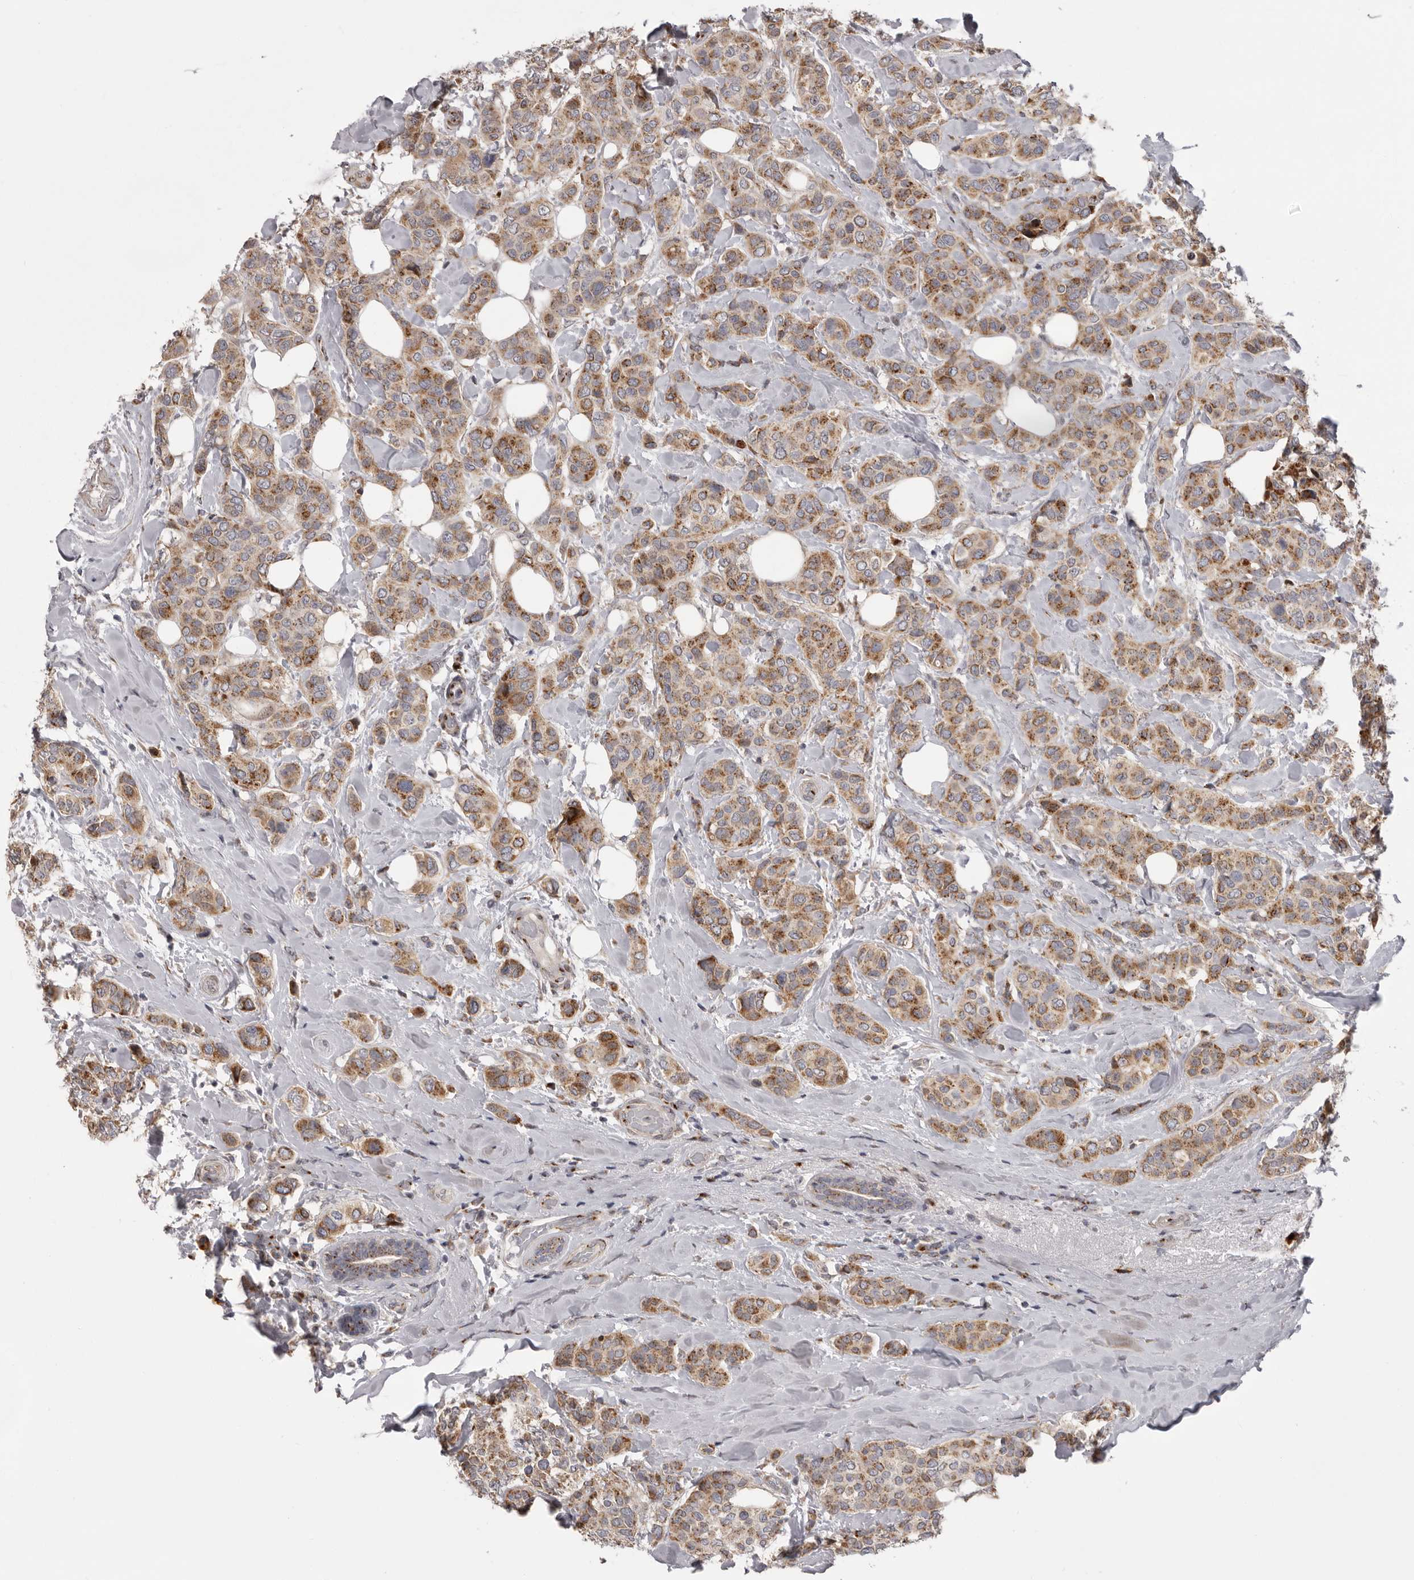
{"staining": {"intensity": "moderate", "quantity": ">75%", "location": "cytoplasmic/membranous"}, "tissue": "breast cancer", "cell_type": "Tumor cells", "image_type": "cancer", "snomed": [{"axis": "morphology", "description": "Lobular carcinoma"}, {"axis": "topography", "description": "Breast"}], "caption": "Protein expression analysis of lobular carcinoma (breast) reveals moderate cytoplasmic/membranous expression in approximately >75% of tumor cells.", "gene": "WDR47", "patient": {"sex": "female", "age": 51}}